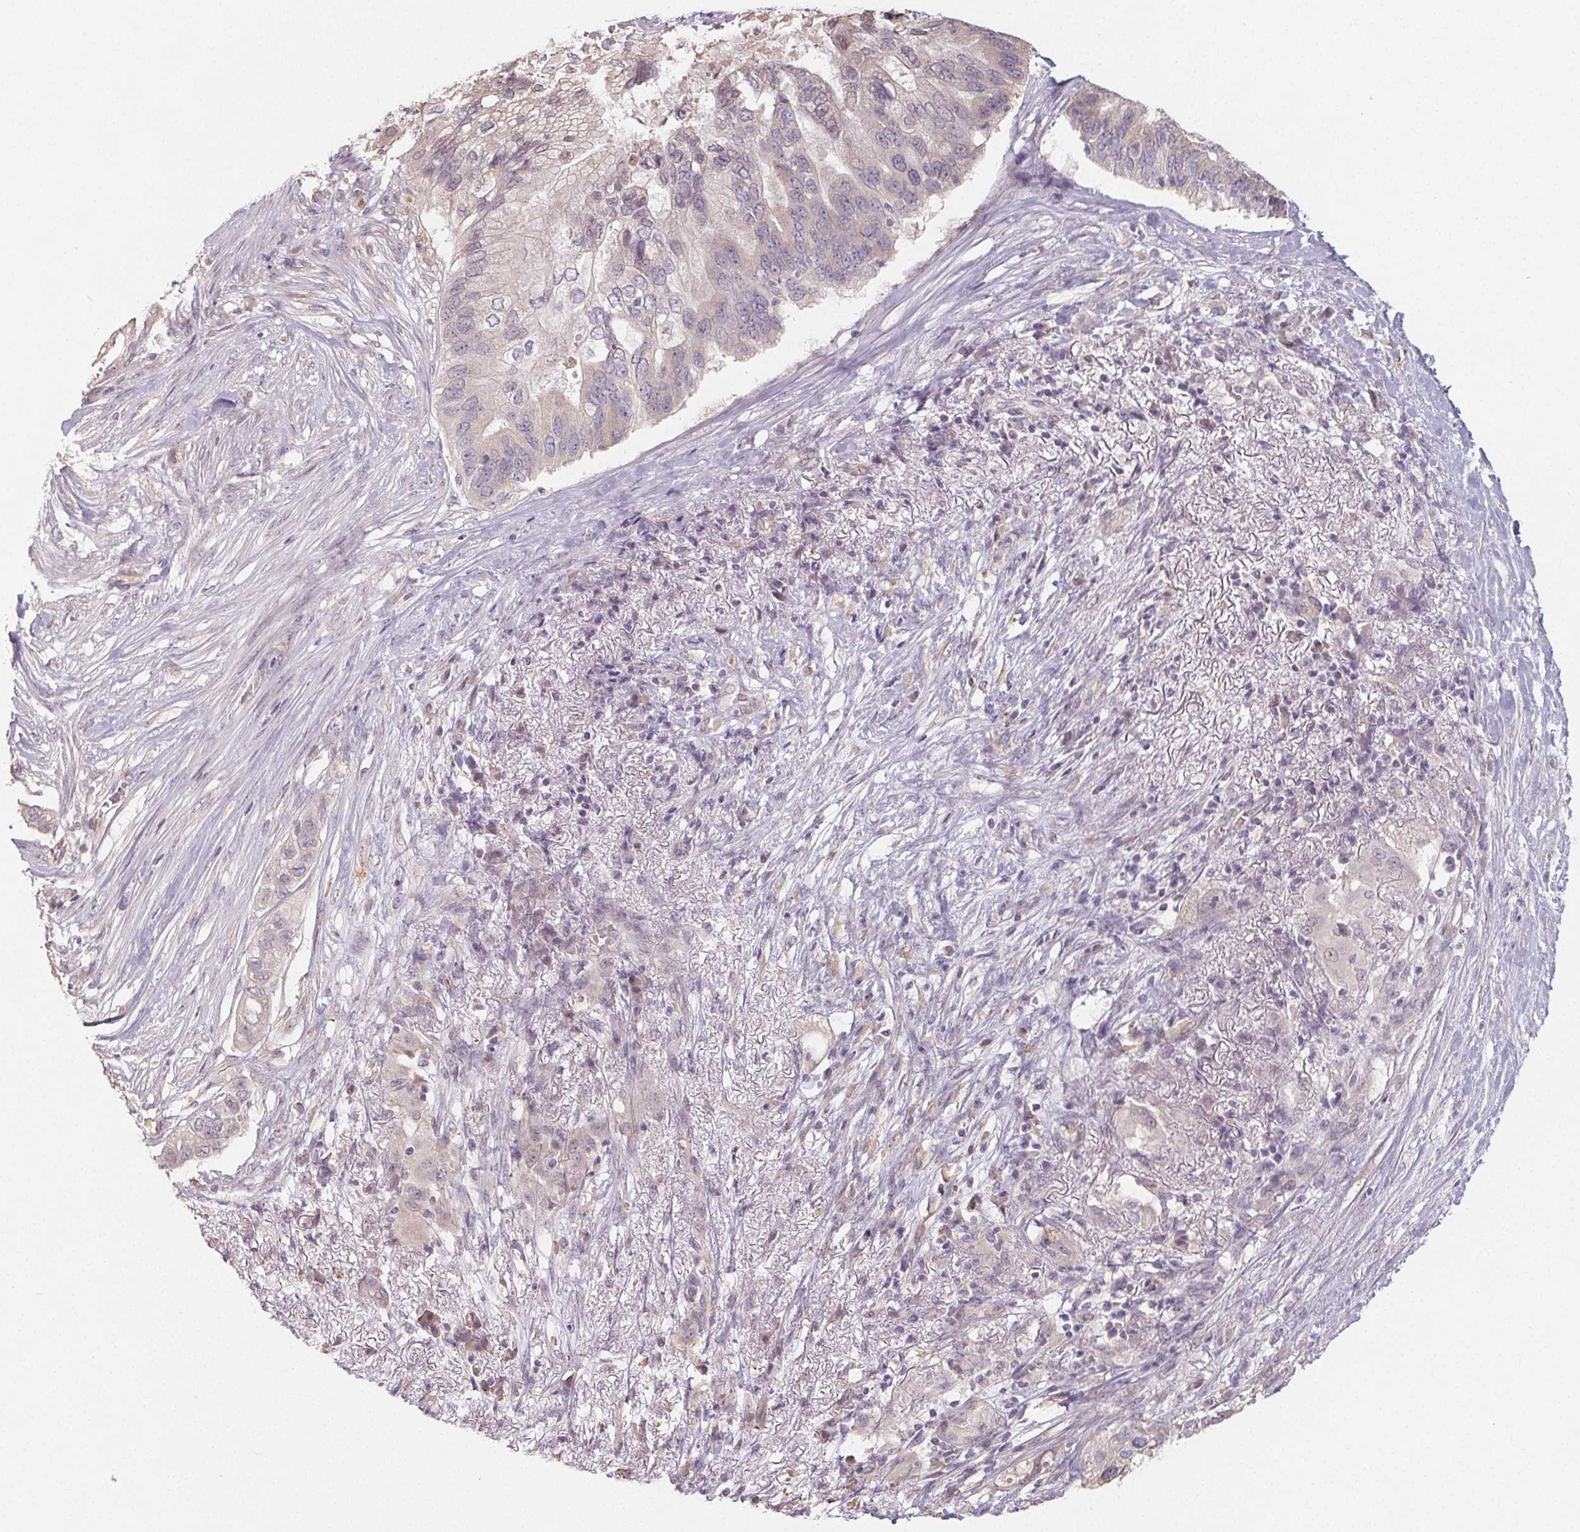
{"staining": {"intensity": "negative", "quantity": "none", "location": "none"}, "tissue": "pancreatic cancer", "cell_type": "Tumor cells", "image_type": "cancer", "snomed": [{"axis": "morphology", "description": "Adenocarcinoma, NOS"}, {"axis": "topography", "description": "Pancreas"}], "caption": "Protein analysis of pancreatic cancer (adenocarcinoma) exhibits no significant staining in tumor cells.", "gene": "SLC26A2", "patient": {"sex": "female", "age": 72}}